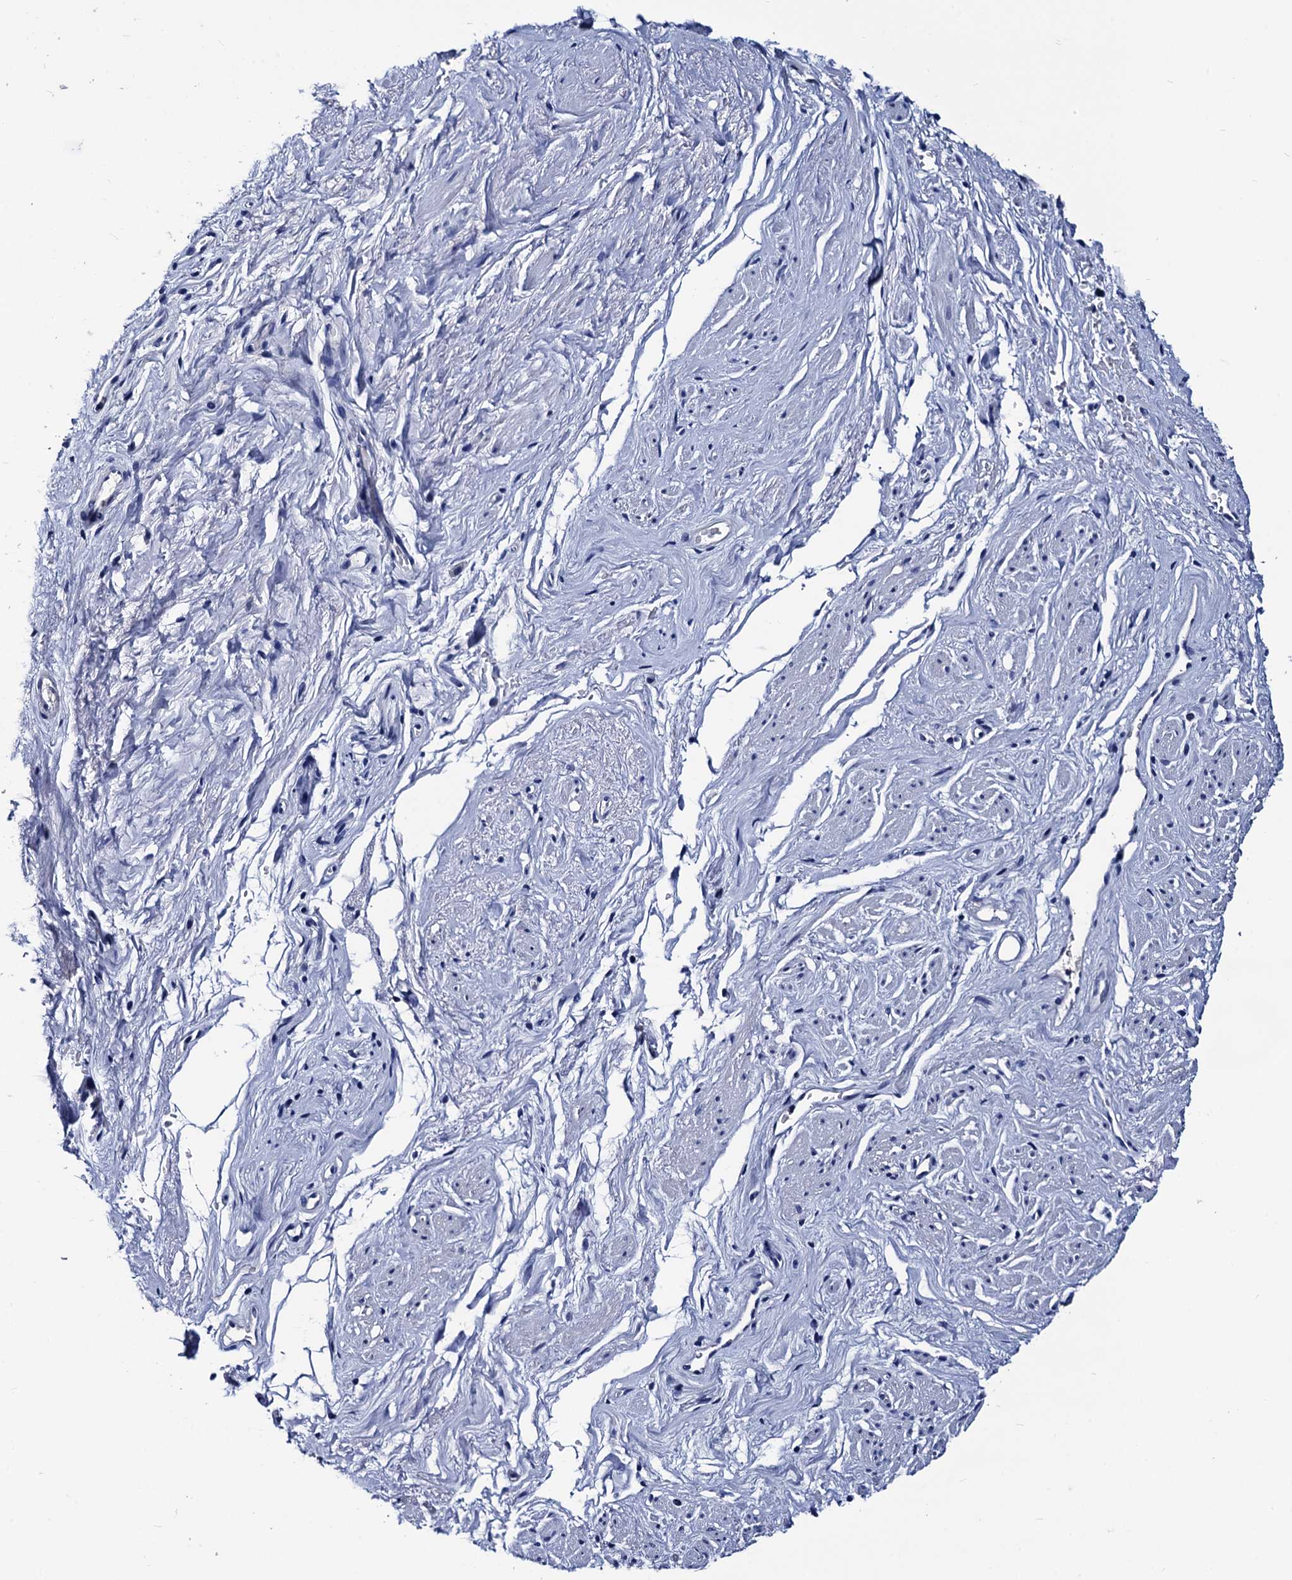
{"staining": {"intensity": "negative", "quantity": "none", "location": "none"}, "tissue": "smooth muscle", "cell_type": "Smooth muscle cells", "image_type": "normal", "snomed": [{"axis": "morphology", "description": "Normal tissue, NOS"}, {"axis": "topography", "description": "Smooth muscle"}, {"axis": "topography", "description": "Peripheral nerve tissue"}], "caption": "This photomicrograph is of unremarkable smooth muscle stained with IHC to label a protein in brown with the nuclei are counter-stained blue. There is no positivity in smooth muscle cells. The staining was performed using DAB (3,3'-diaminobenzidine) to visualize the protein expression in brown, while the nuclei were stained in blue with hematoxylin (Magnification: 20x).", "gene": "LRRC30", "patient": {"sex": "male", "age": 69}}